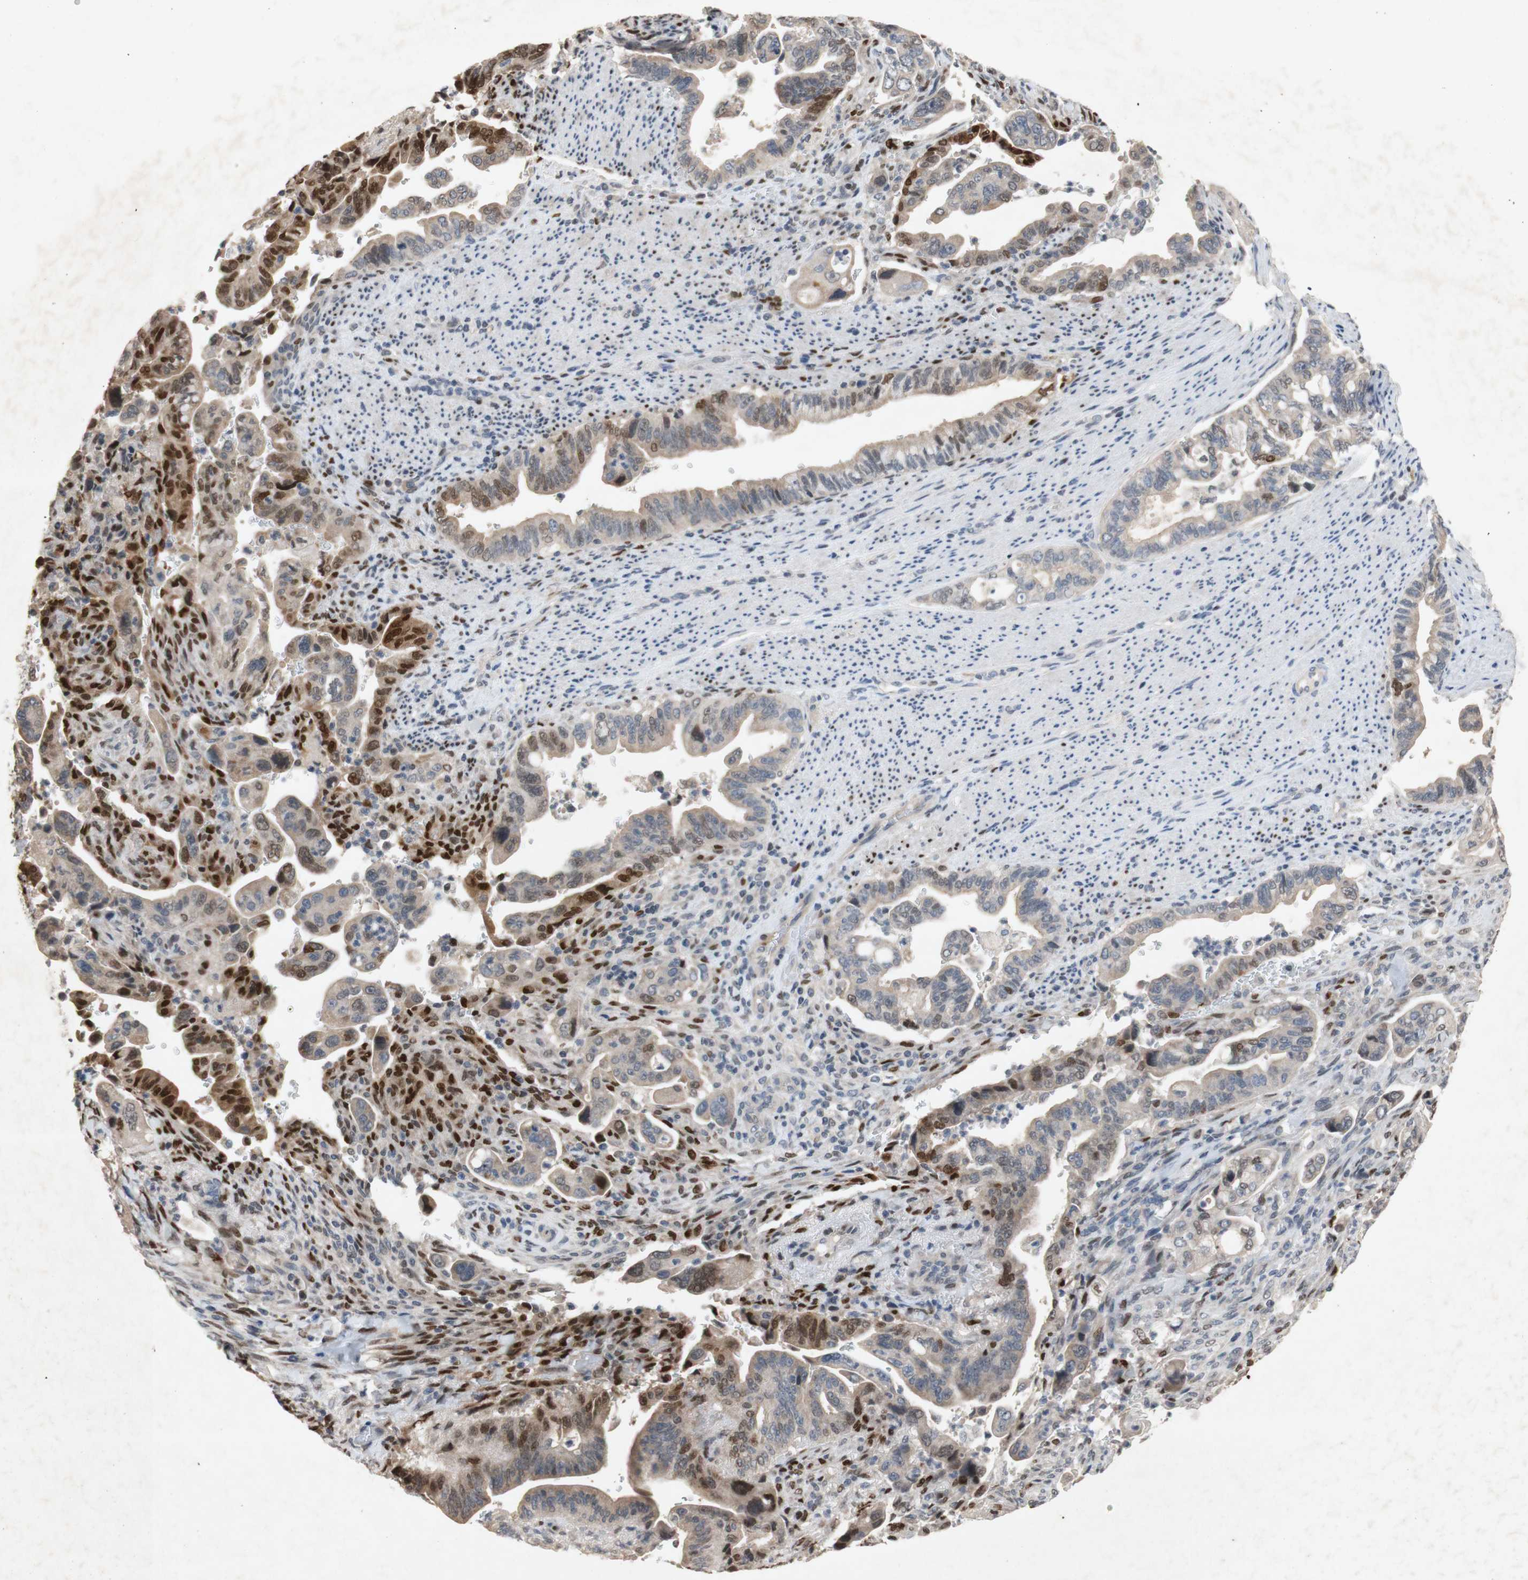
{"staining": {"intensity": "moderate", "quantity": "25%-75%", "location": "cytoplasmic/membranous,nuclear"}, "tissue": "pancreatic cancer", "cell_type": "Tumor cells", "image_type": "cancer", "snomed": [{"axis": "morphology", "description": "Adenocarcinoma, NOS"}, {"axis": "topography", "description": "Pancreas"}], "caption": "Immunohistochemistry photomicrograph of pancreatic cancer (adenocarcinoma) stained for a protein (brown), which shows medium levels of moderate cytoplasmic/membranous and nuclear positivity in about 25%-75% of tumor cells.", "gene": "FOSB", "patient": {"sex": "male", "age": 70}}